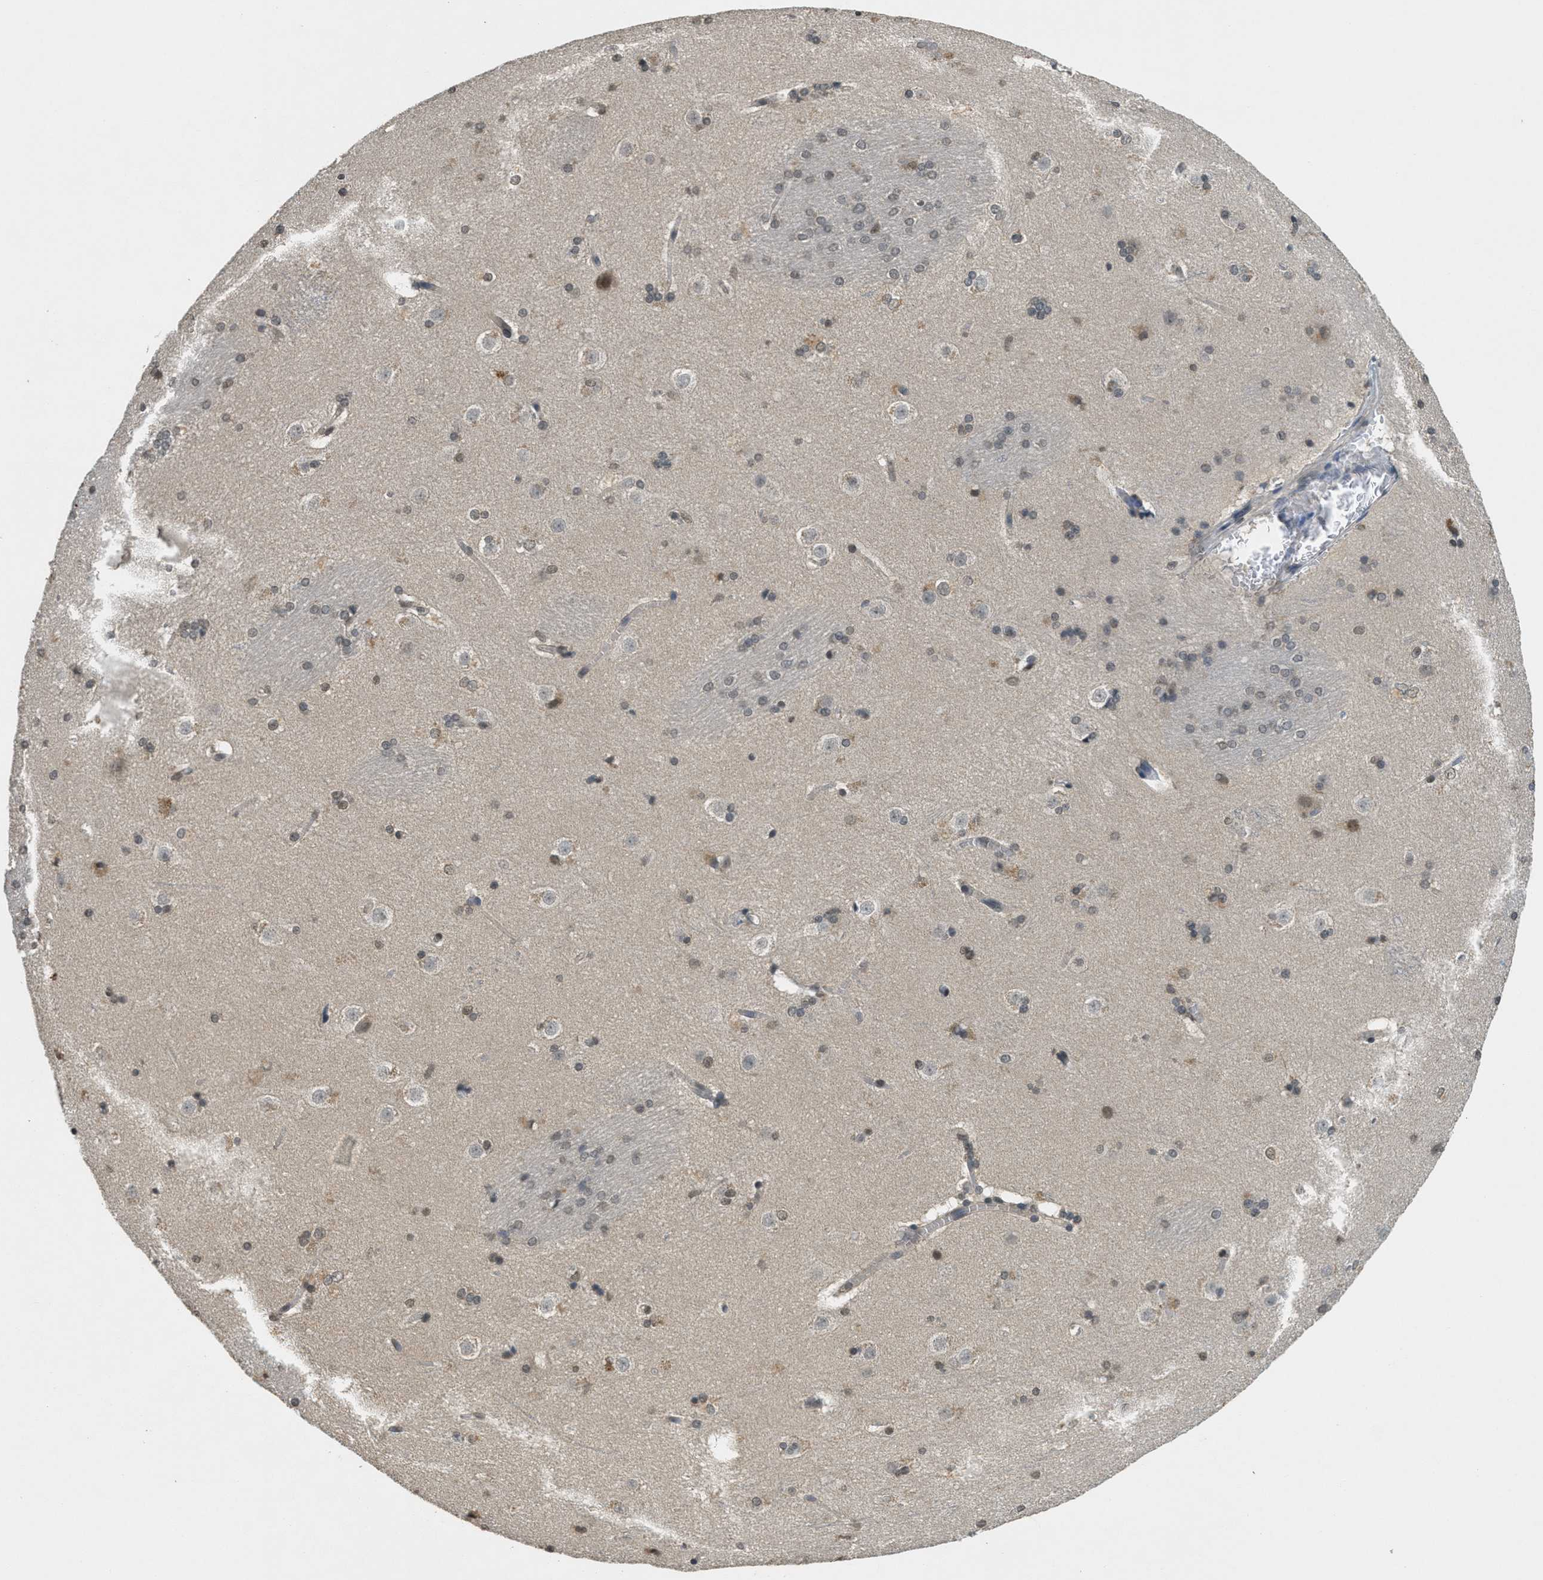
{"staining": {"intensity": "moderate", "quantity": ">75%", "location": "nuclear"}, "tissue": "caudate", "cell_type": "Glial cells", "image_type": "normal", "snomed": [{"axis": "morphology", "description": "Normal tissue, NOS"}, {"axis": "topography", "description": "Lateral ventricle wall"}], "caption": "Immunohistochemical staining of unremarkable human caudate exhibits moderate nuclear protein staining in approximately >75% of glial cells. Using DAB (brown) and hematoxylin (blue) stains, captured at high magnification using brightfield microscopy.", "gene": "DNAJB1", "patient": {"sex": "female", "age": 19}}